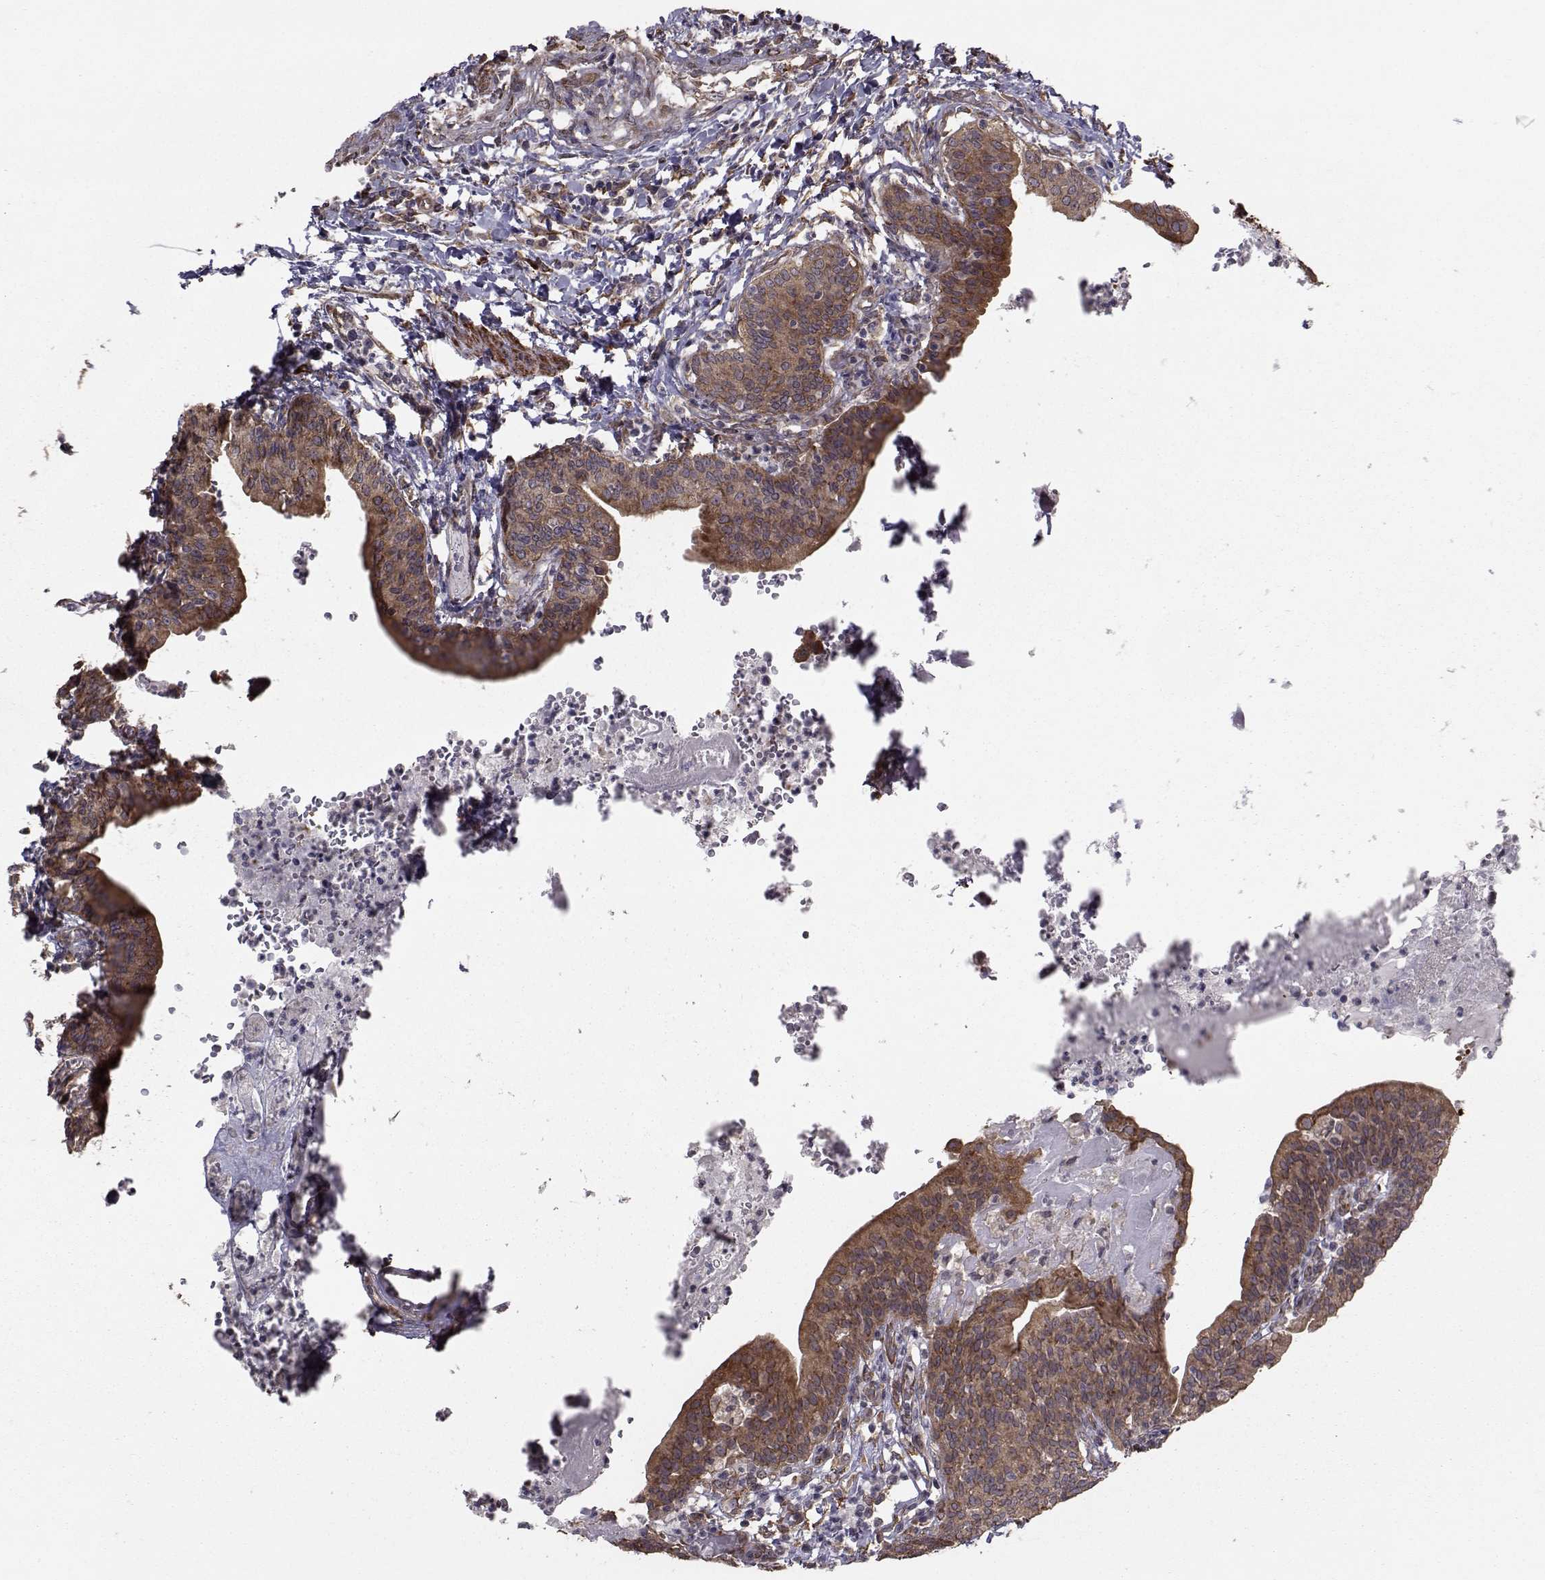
{"staining": {"intensity": "moderate", "quantity": ">75%", "location": "cytoplasmic/membranous"}, "tissue": "urinary bladder", "cell_type": "Urothelial cells", "image_type": "normal", "snomed": [{"axis": "morphology", "description": "Normal tissue, NOS"}, {"axis": "topography", "description": "Urinary bladder"}], "caption": "Benign urinary bladder was stained to show a protein in brown. There is medium levels of moderate cytoplasmic/membranous staining in approximately >75% of urothelial cells. The staining is performed using DAB (3,3'-diaminobenzidine) brown chromogen to label protein expression. The nuclei are counter-stained blue using hematoxylin.", "gene": "TRIP10", "patient": {"sex": "male", "age": 66}}